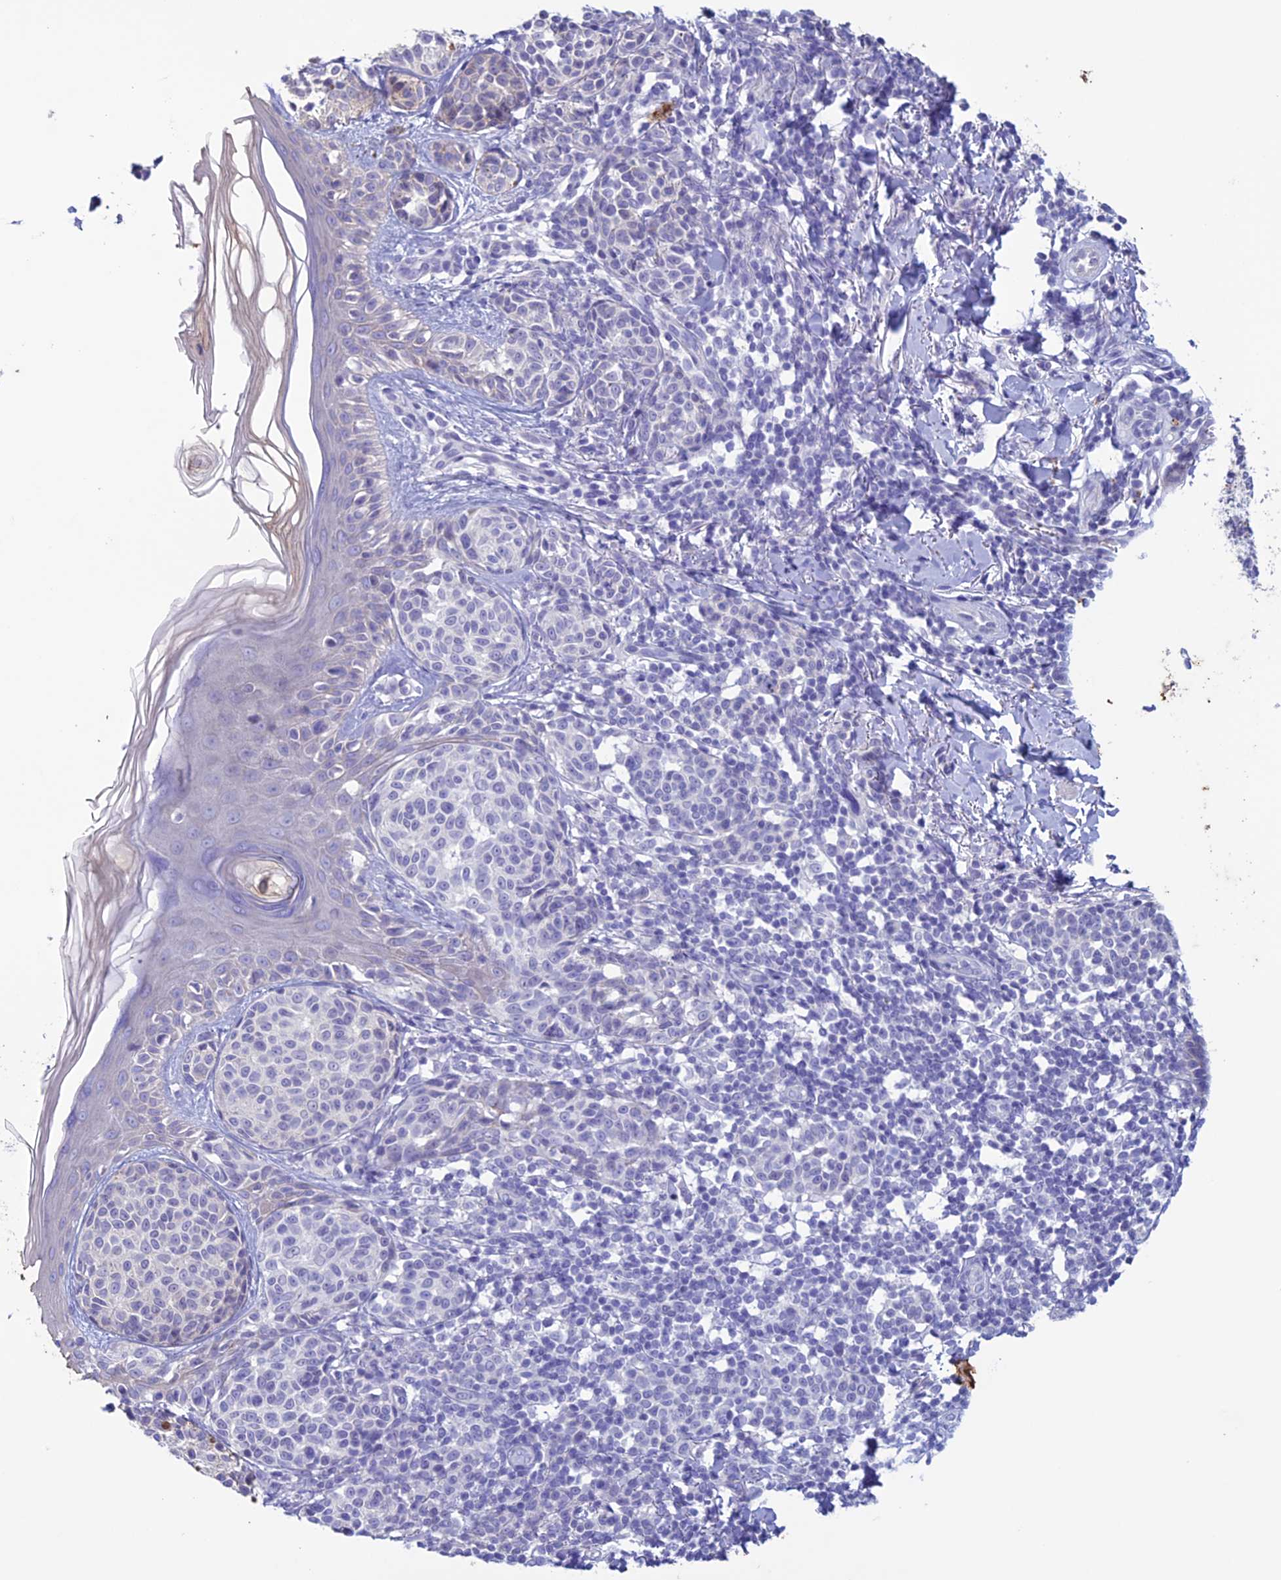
{"staining": {"intensity": "negative", "quantity": "none", "location": "none"}, "tissue": "melanoma", "cell_type": "Tumor cells", "image_type": "cancer", "snomed": [{"axis": "morphology", "description": "Malignant melanoma, NOS"}, {"axis": "topography", "description": "Skin of upper extremity"}], "caption": "Immunohistochemistry histopathology image of neoplastic tissue: human melanoma stained with DAB reveals no significant protein expression in tumor cells.", "gene": "CLEC2L", "patient": {"sex": "male", "age": 40}}